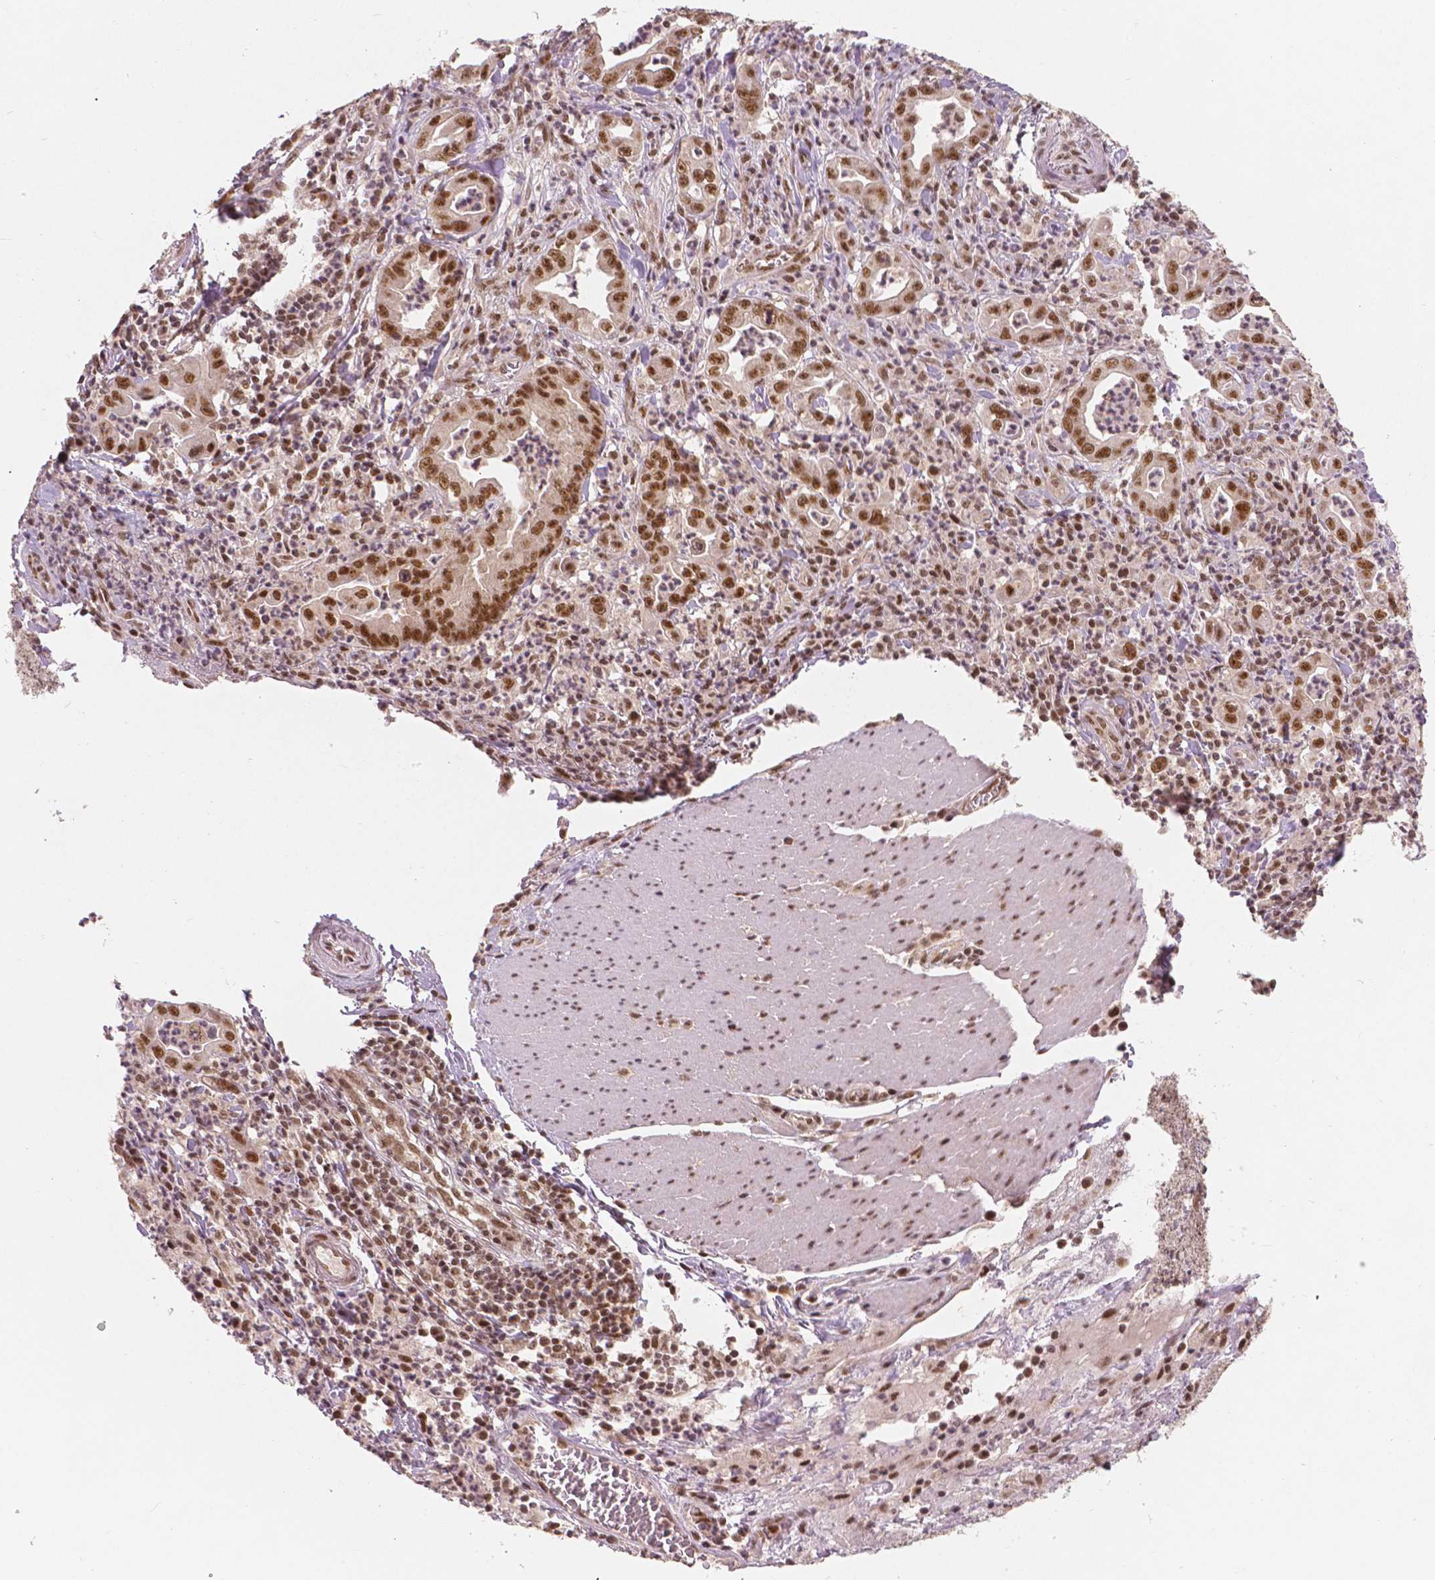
{"staining": {"intensity": "moderate", "quantity": ">75%", "location": "nuclear"}, "tissue": "stomach cancer", "cell_type": "Tumor cells", "image_type": "cancer", "snomed": [{"axis": "morphology", "description": "Adenocarcinoma, NOS"}, {"axis": "topography", "description": "Stomach, upper"}], "caption": "Immunohistochemical staining of human adenocarcinoma (stomach) displays medium levels of moderate nuclear protein positivity in about >75% of tumor cells. The staining was performed using DAB to visualize the protein expression in brown, while the nuclei were stained in blue with hematoxylin (Magnification: 20x).", "gene": "NSD2", "patient": {"sex": "female", "age": 79}}